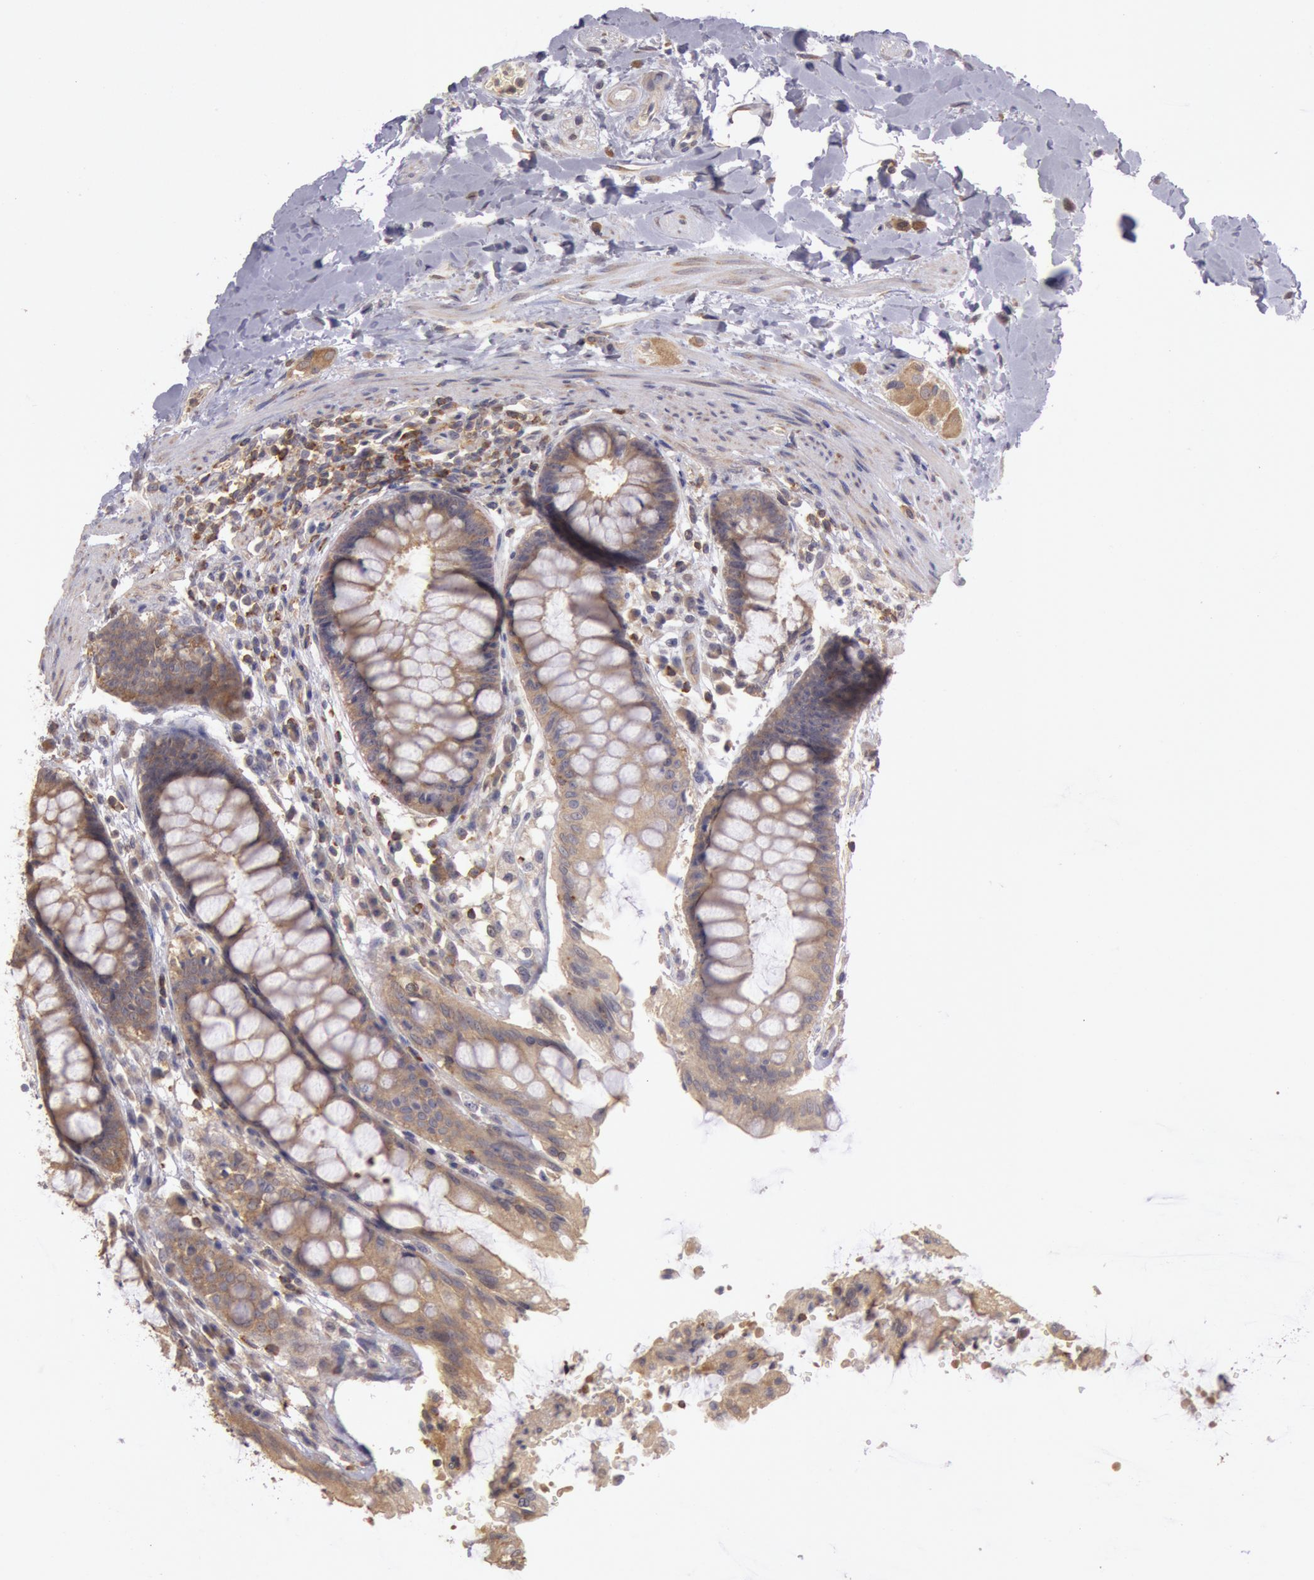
{"staining": {"intensity": "moderate", "quantity": ">75%", "location": "cytoplasmic/membranous"}, "tissue": "rectum", "cell_type": "Glandular cells", "image_type": "normal", "snomed": [{"axis": "morphology", "description": "Normal tissue, NOS"}, {"axis": "topography", "description": "Rectum"}], "caption": "Immunohistochemical staining of benign human rectum displays >75% levels of moderate cytoplasmic/membranous protein positivity in approximately >75% of glandular cells. Nuclei are stained in blue.", "gene": "NMT2", "patient": {"sex": "female", "age": 46}}